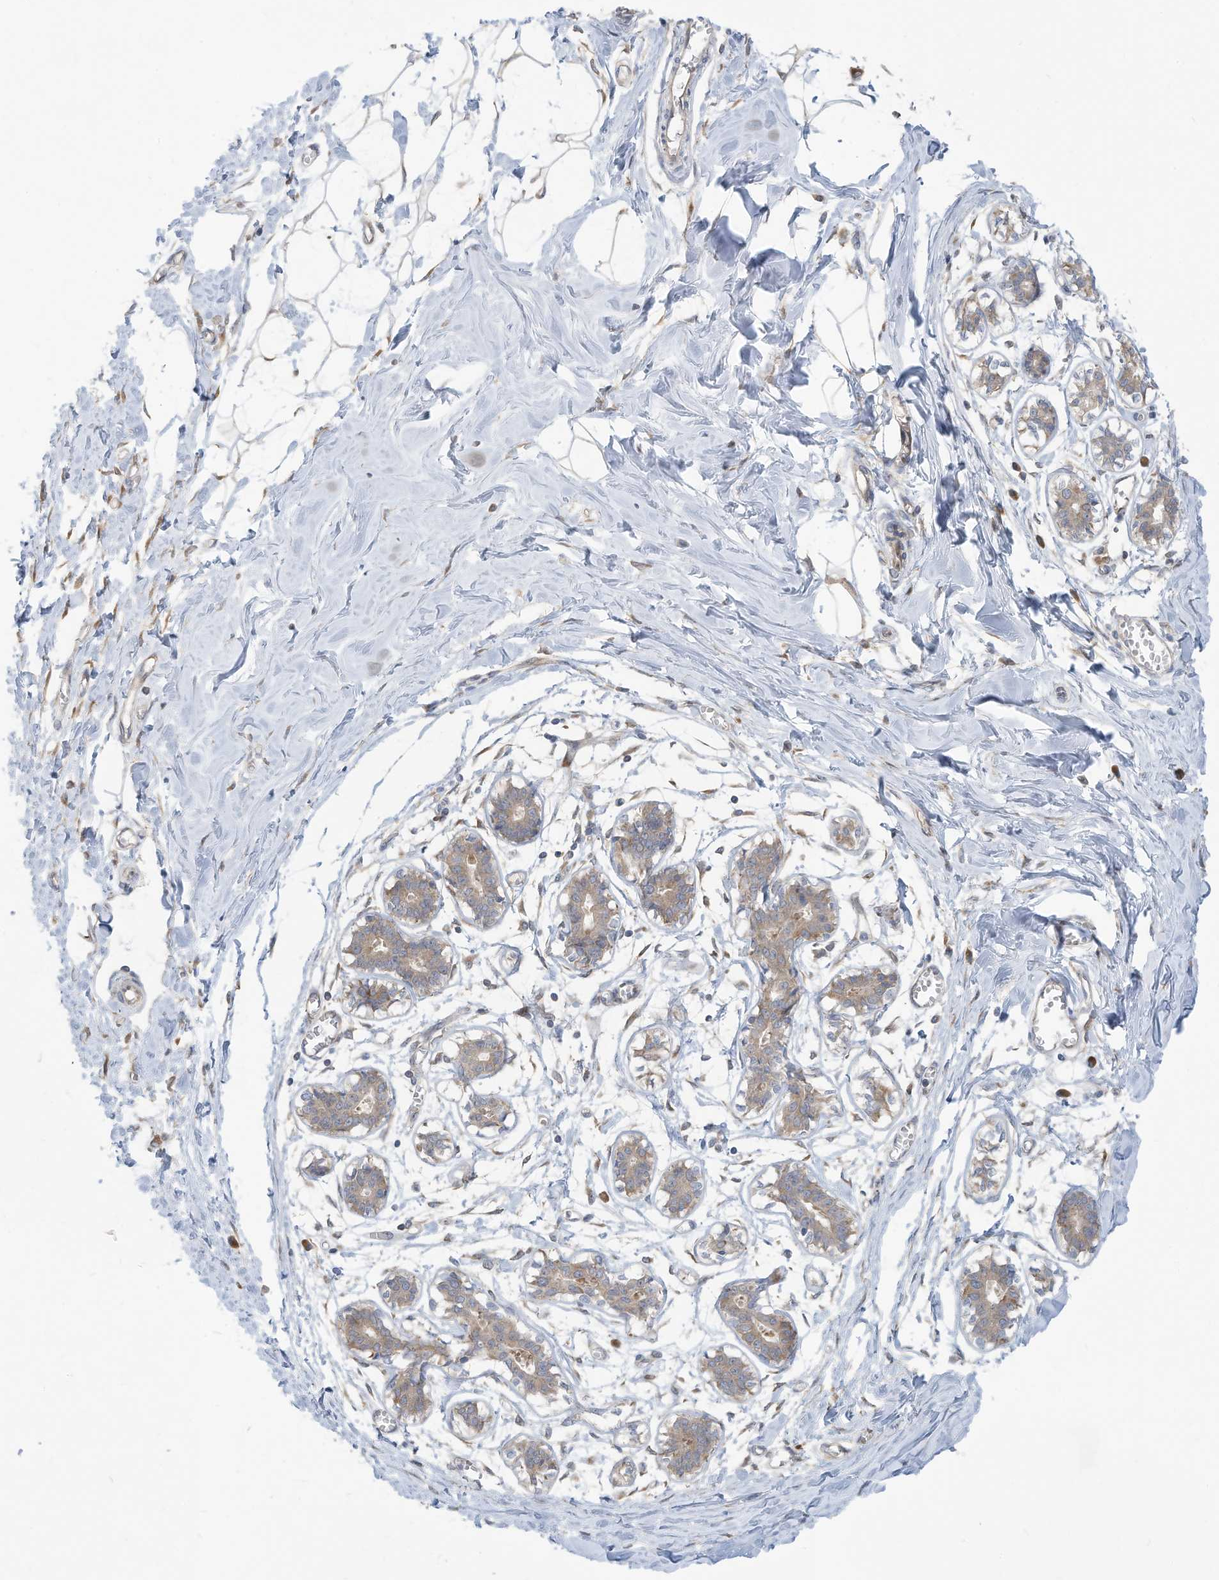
{"staining": {"intensity": "weak", "quantity": ">75%", "location": "cytoplasmic/membranous"}, "tissue": "breast", "cell_type": "Adipocytes", "image_type": "normal", "snomed": [{"axis": "morphology", "description": "Normal tissue, NOS"}, {"axis": "topography", "description": "Breast"}], "caption": "Immunohistochemical staining of benign human breast displays >75% levels of weak cytoplasmic/membranous protein staining in approximately >75% of adipocytes. (Brightfield microscopy of DAB IHC at high magnification).", "gene": "USE1", "patient": {"sex": "female", "age": 27}}